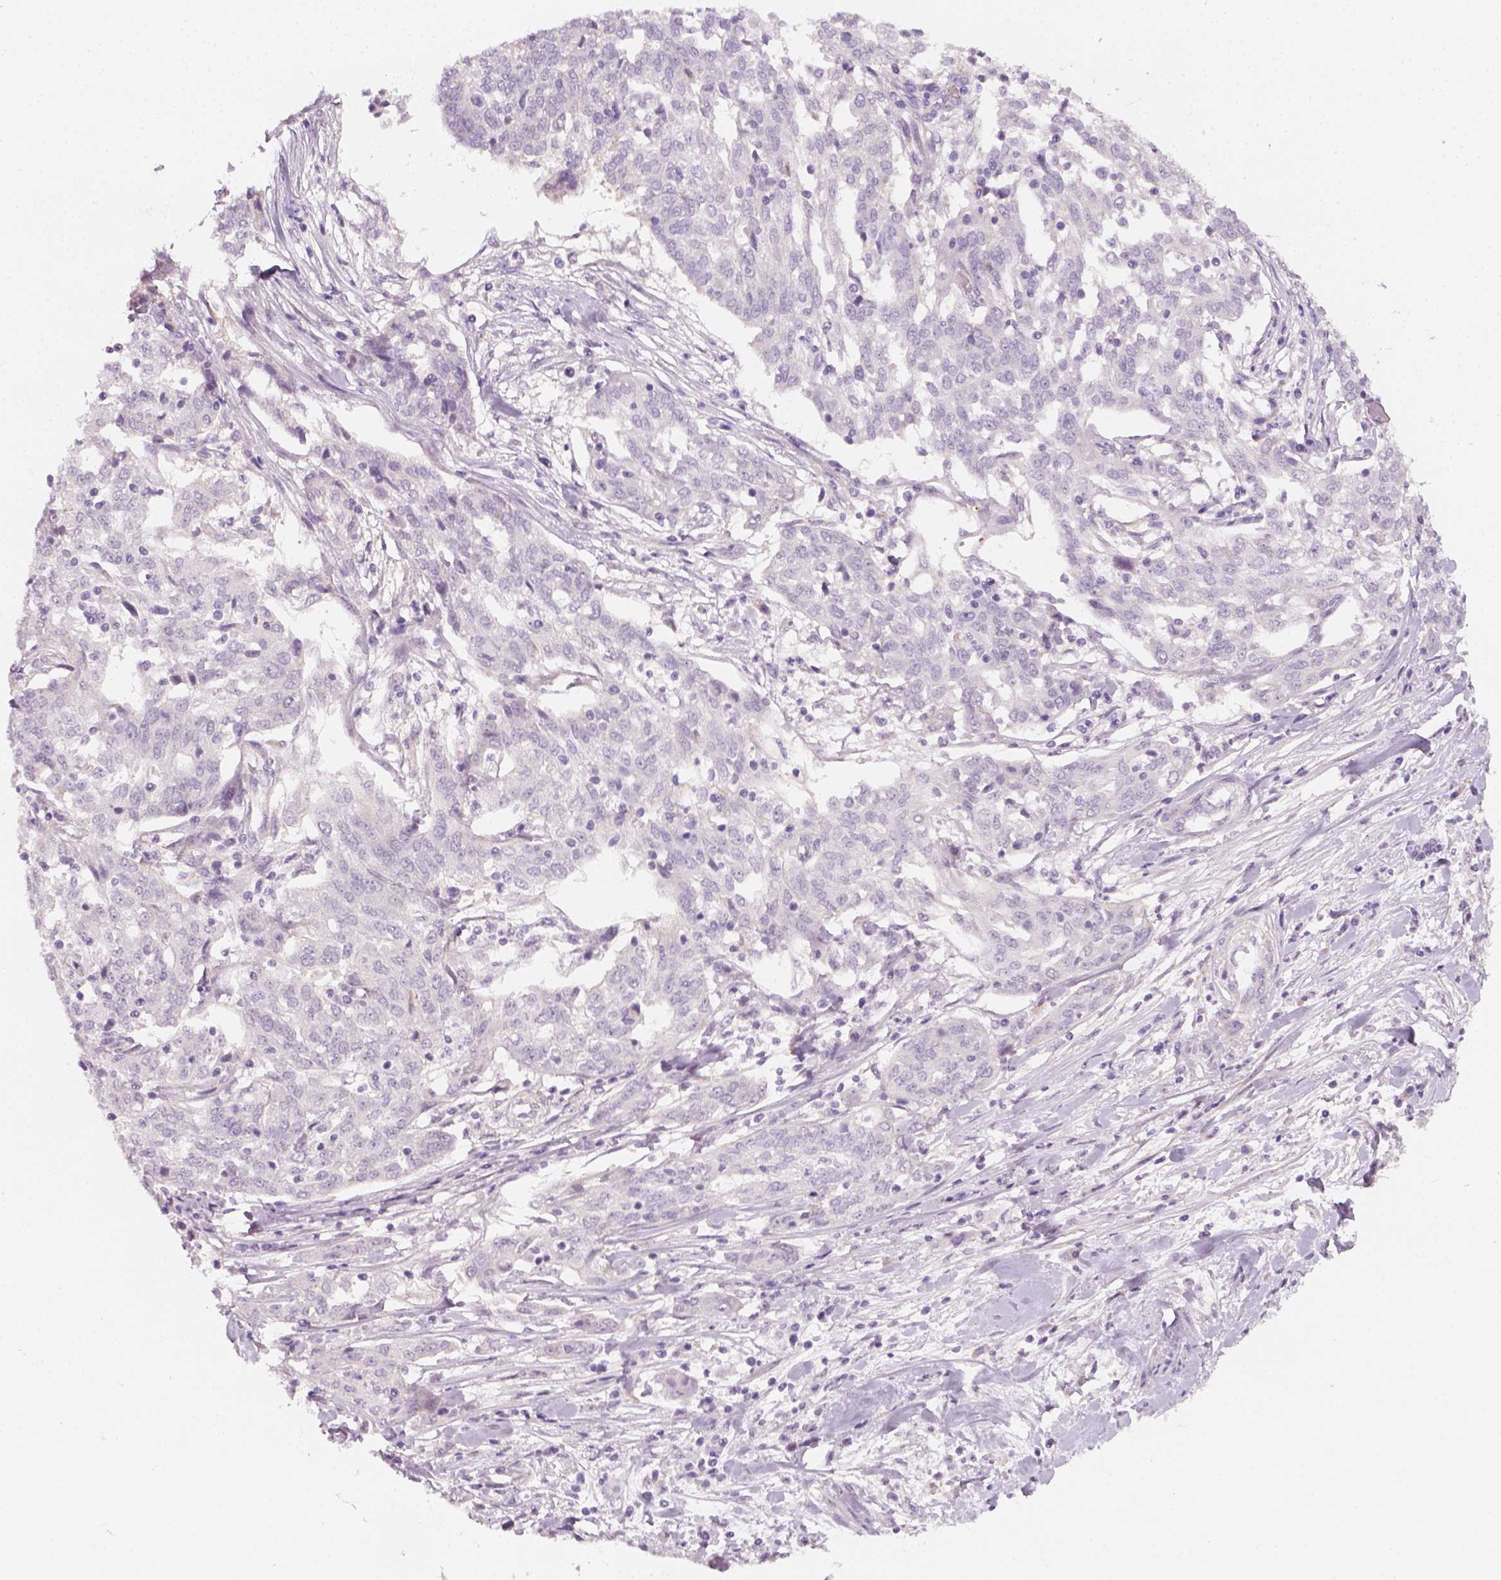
{"staining": {"intensity": "negative", "quantity": "none", "location": "none"}, "tissue": "ovarian cancer", "cell_type": "Tumor cells", "image_type": "cancer", "snomed": [{"axis": "morphology", "description": "Cystadenocarcinoma, serous, NOS"}, {"axis": "topography", "description": "Ovary"}], "caption": "This is a image of immunohistochemistry staining of ovarian cancer, which shows no staining in tumor cells.", "gene": "FAM163B", "patient": {"sex": "female", "age": 67}}